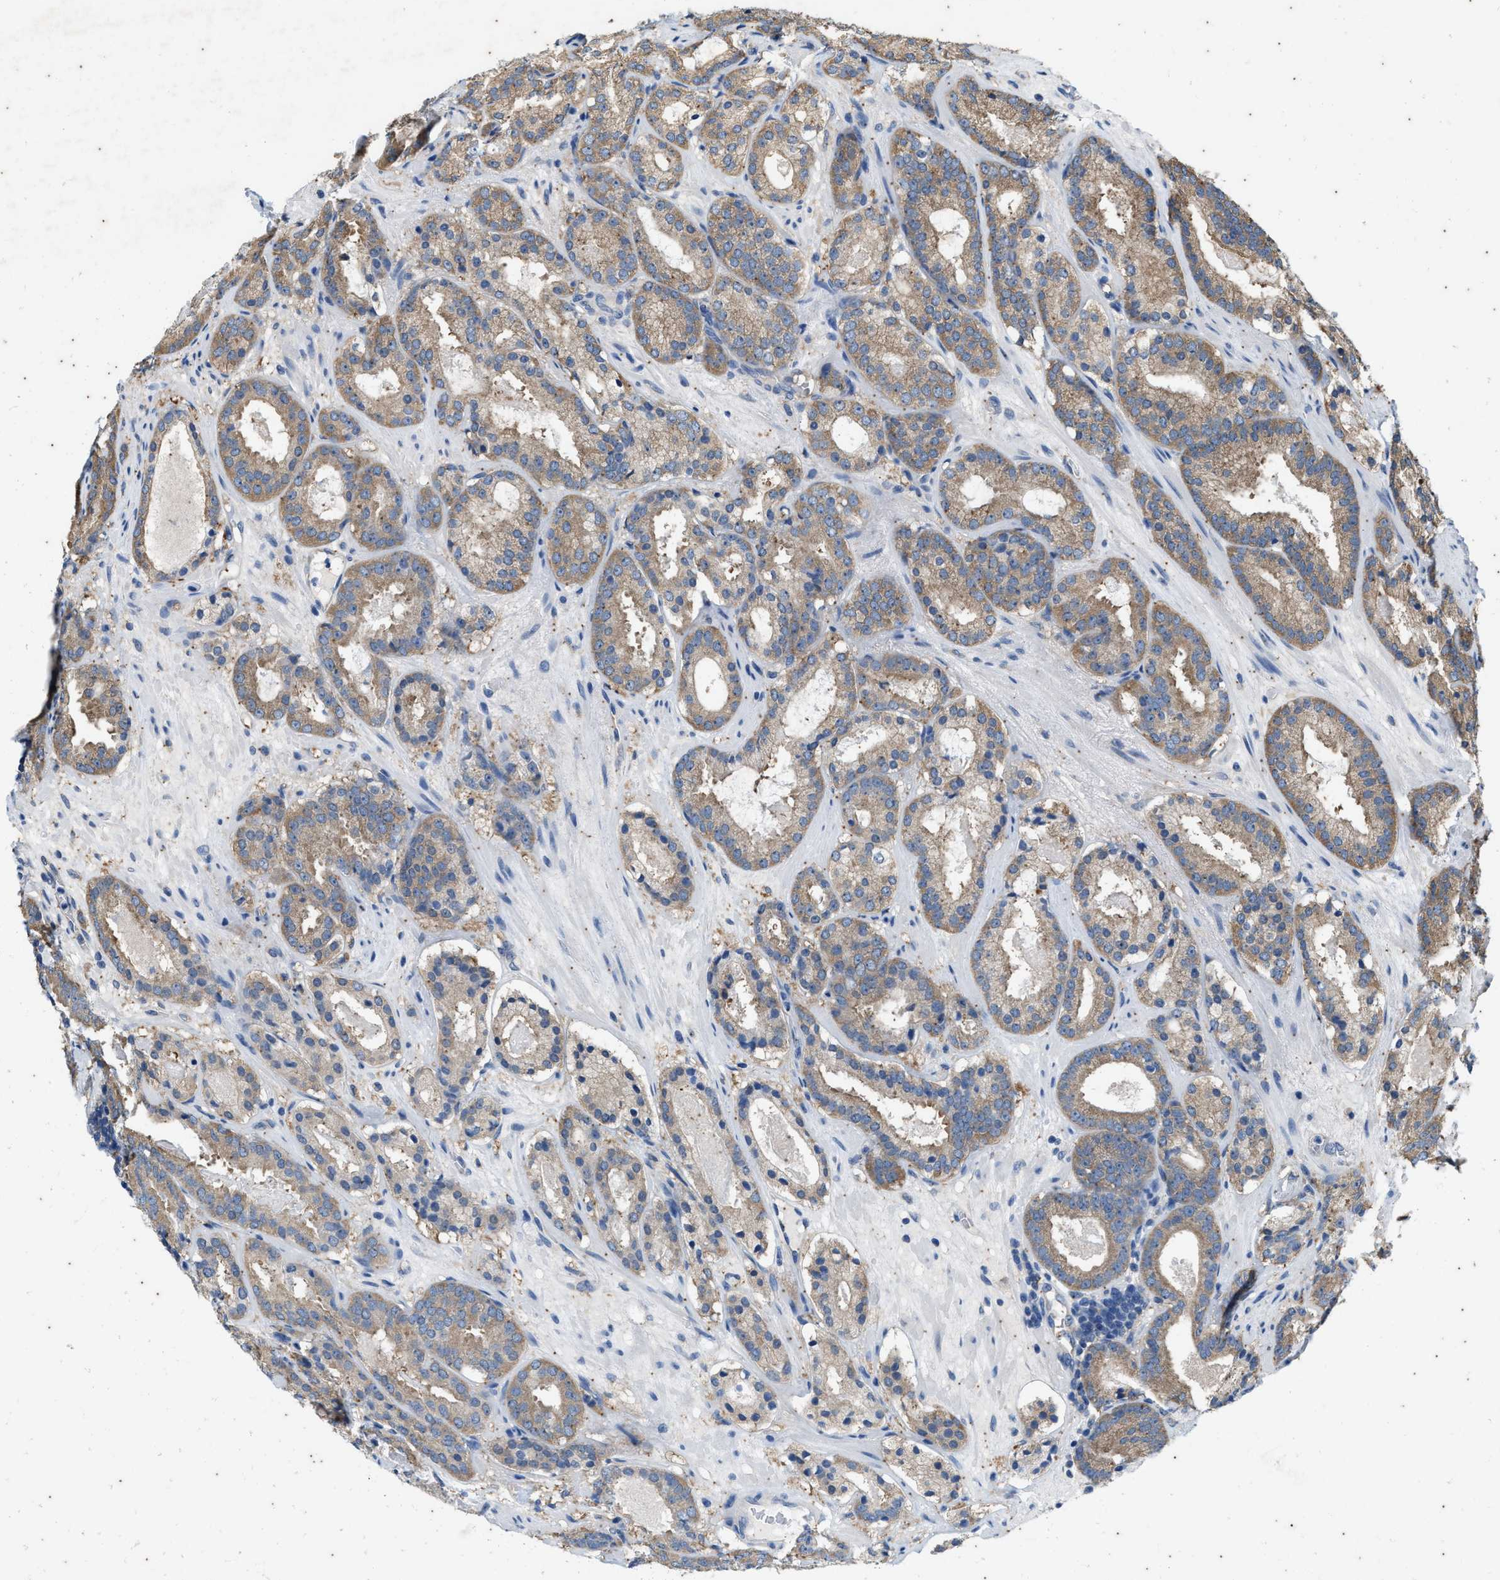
{"staining": {"intensity": "moderate", "quantity": ">75%", "location": "cytoplasmic/membranous"}, "tissue": "prostate cancer", "cell_type": "Tumor cells", "image_type": "cancer", "snomed": [{"axis": "morphology", "description": "Adenocarcinoma, Low grade"}, {"axis": "topography", "description": "Prostate"}], "caption": "Immunohistochemical staining of human adenocarcinoma (low-grade) (prostate) shows moderate cytoplasmic/membranous protein staining in approximately >75% of tumor cells.", "gene": "COX19", "patient": {"sex": "male", "age": 69}}